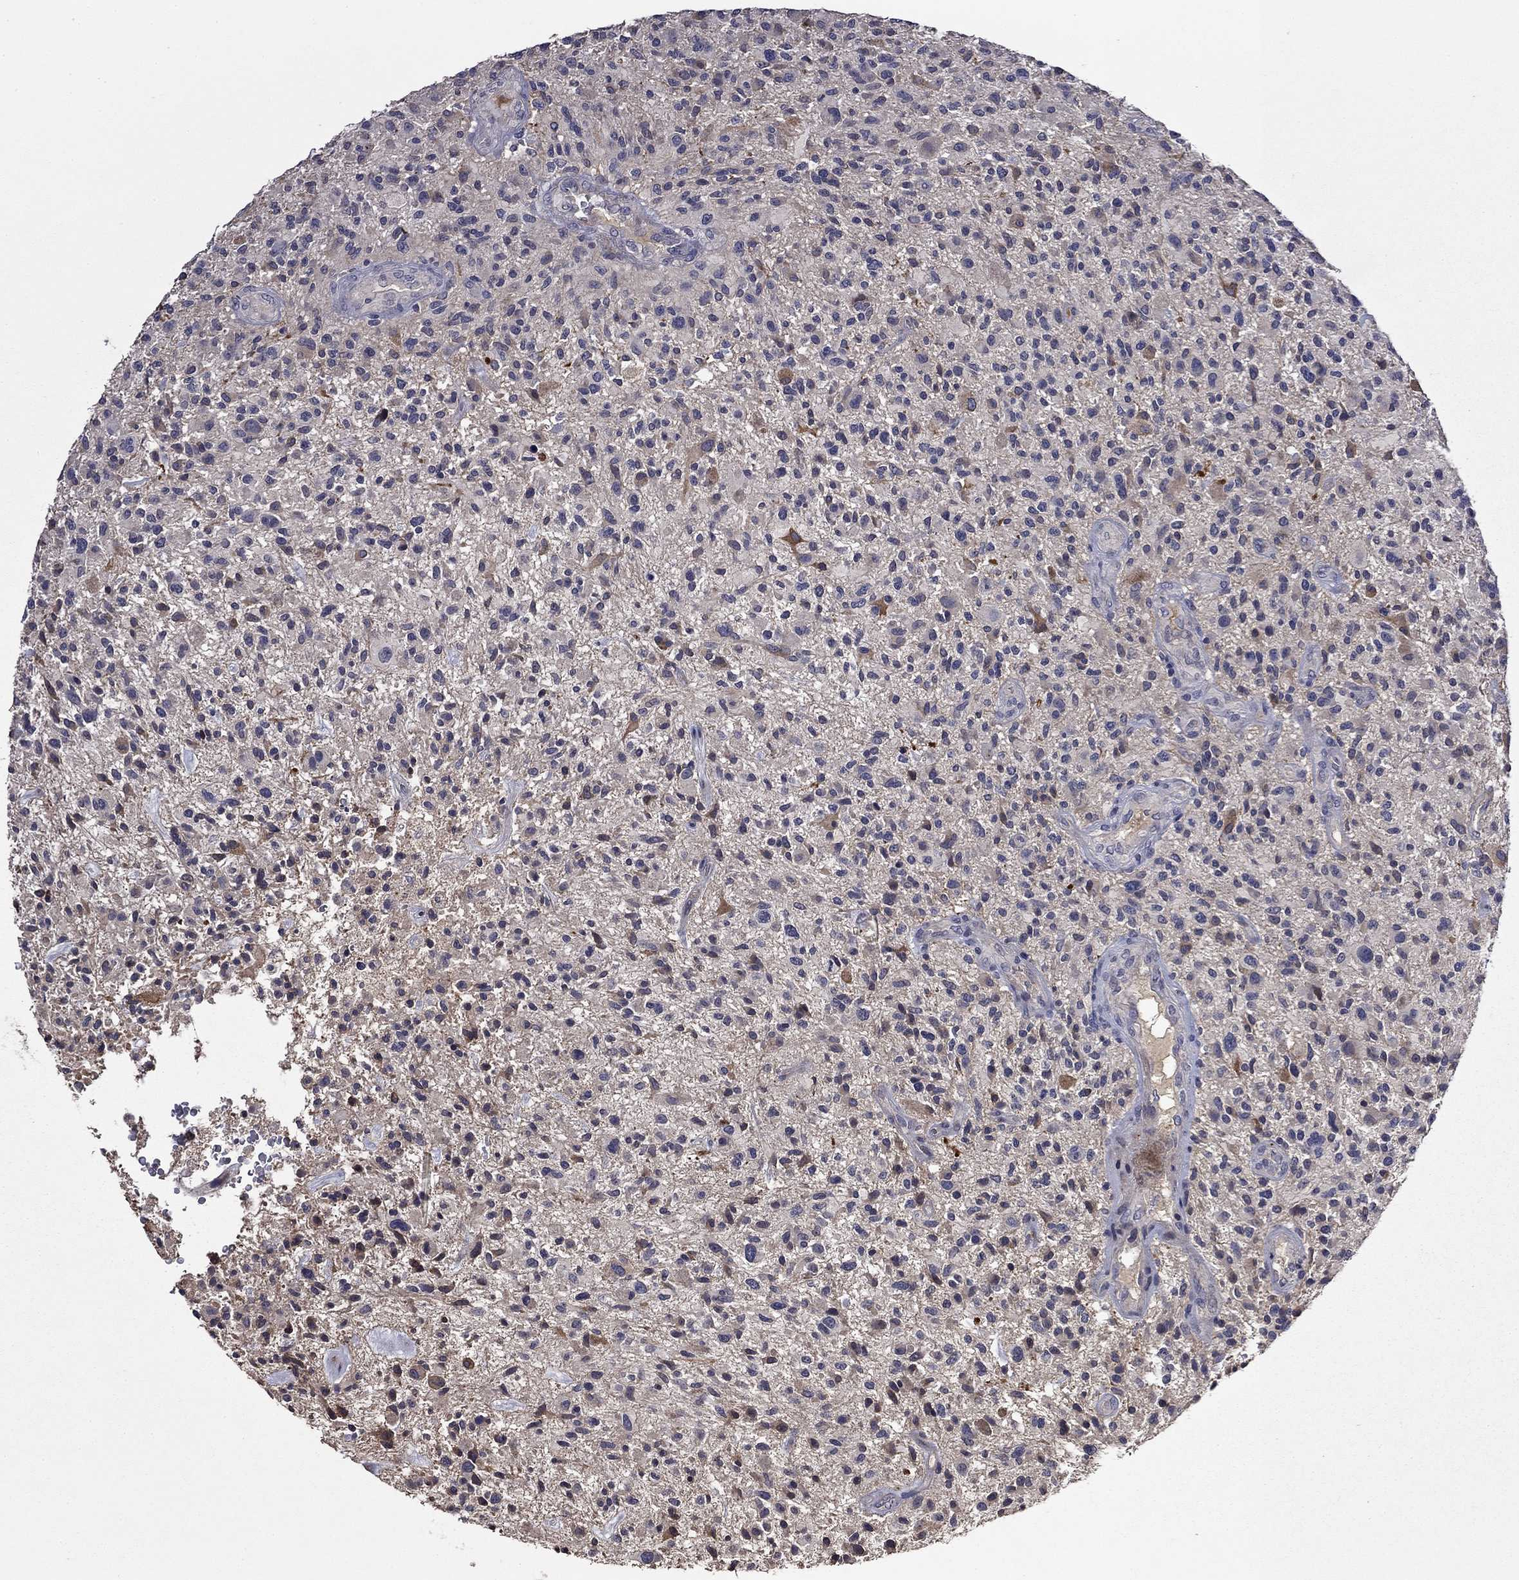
{"staining": {"intensity": "negative", "quantity": "none", "location": "none"}, "tissue": "glioma", "cell_type": "Tumor cells", "image_type": "cancer", "snomed": [{"axis": "morphology", "description": "Glioma, malignant, High grade"}, {"axis": "topography", "description": "Brain"}], "caption": "Immunohistochemistry (IHC) of glioma reveals no expression in tumor cells.", "gene": "SATB1", "patient": {"sex": "male", "age": 47}}